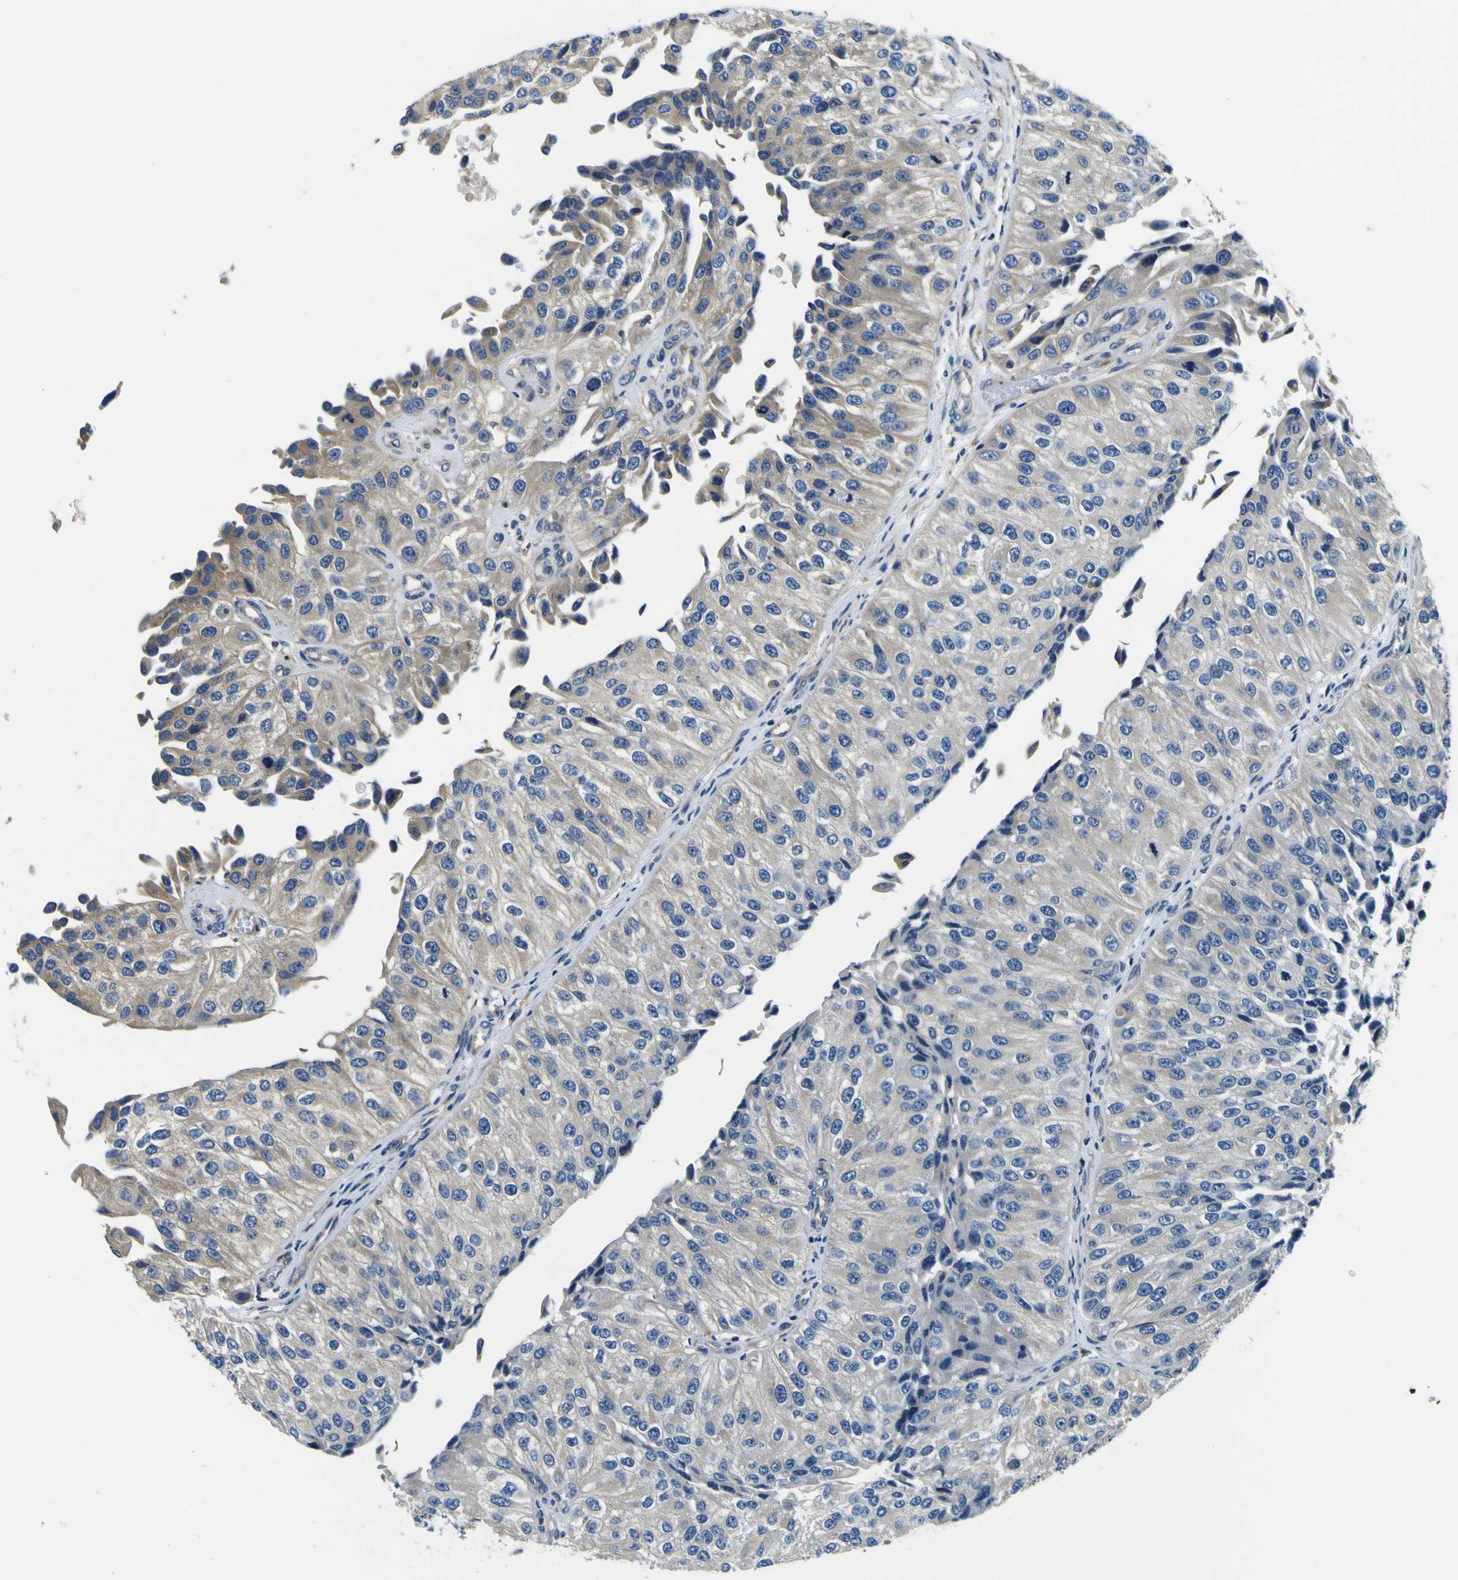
{"staining": {"intensity": "negative", "quantity": "none", "location": "none"}, "tissue": "urothelial cancer", "cell_type": "Tumor cells", "image_type": "cancer", "snomed": [{"axis": "morphology", "description": "Urothelial carcinoma, High grade"}, {"axis": "topography", "description": "Kidney"}, {"axis": "topography", "description": "Urinary bladder"}], "caption": "The histopathology image displays no staining of tumor cells in high-grade urothelial carcinoma.", "gene": "CLSTN1", "patient": {"sex": "male", "age": 77}}